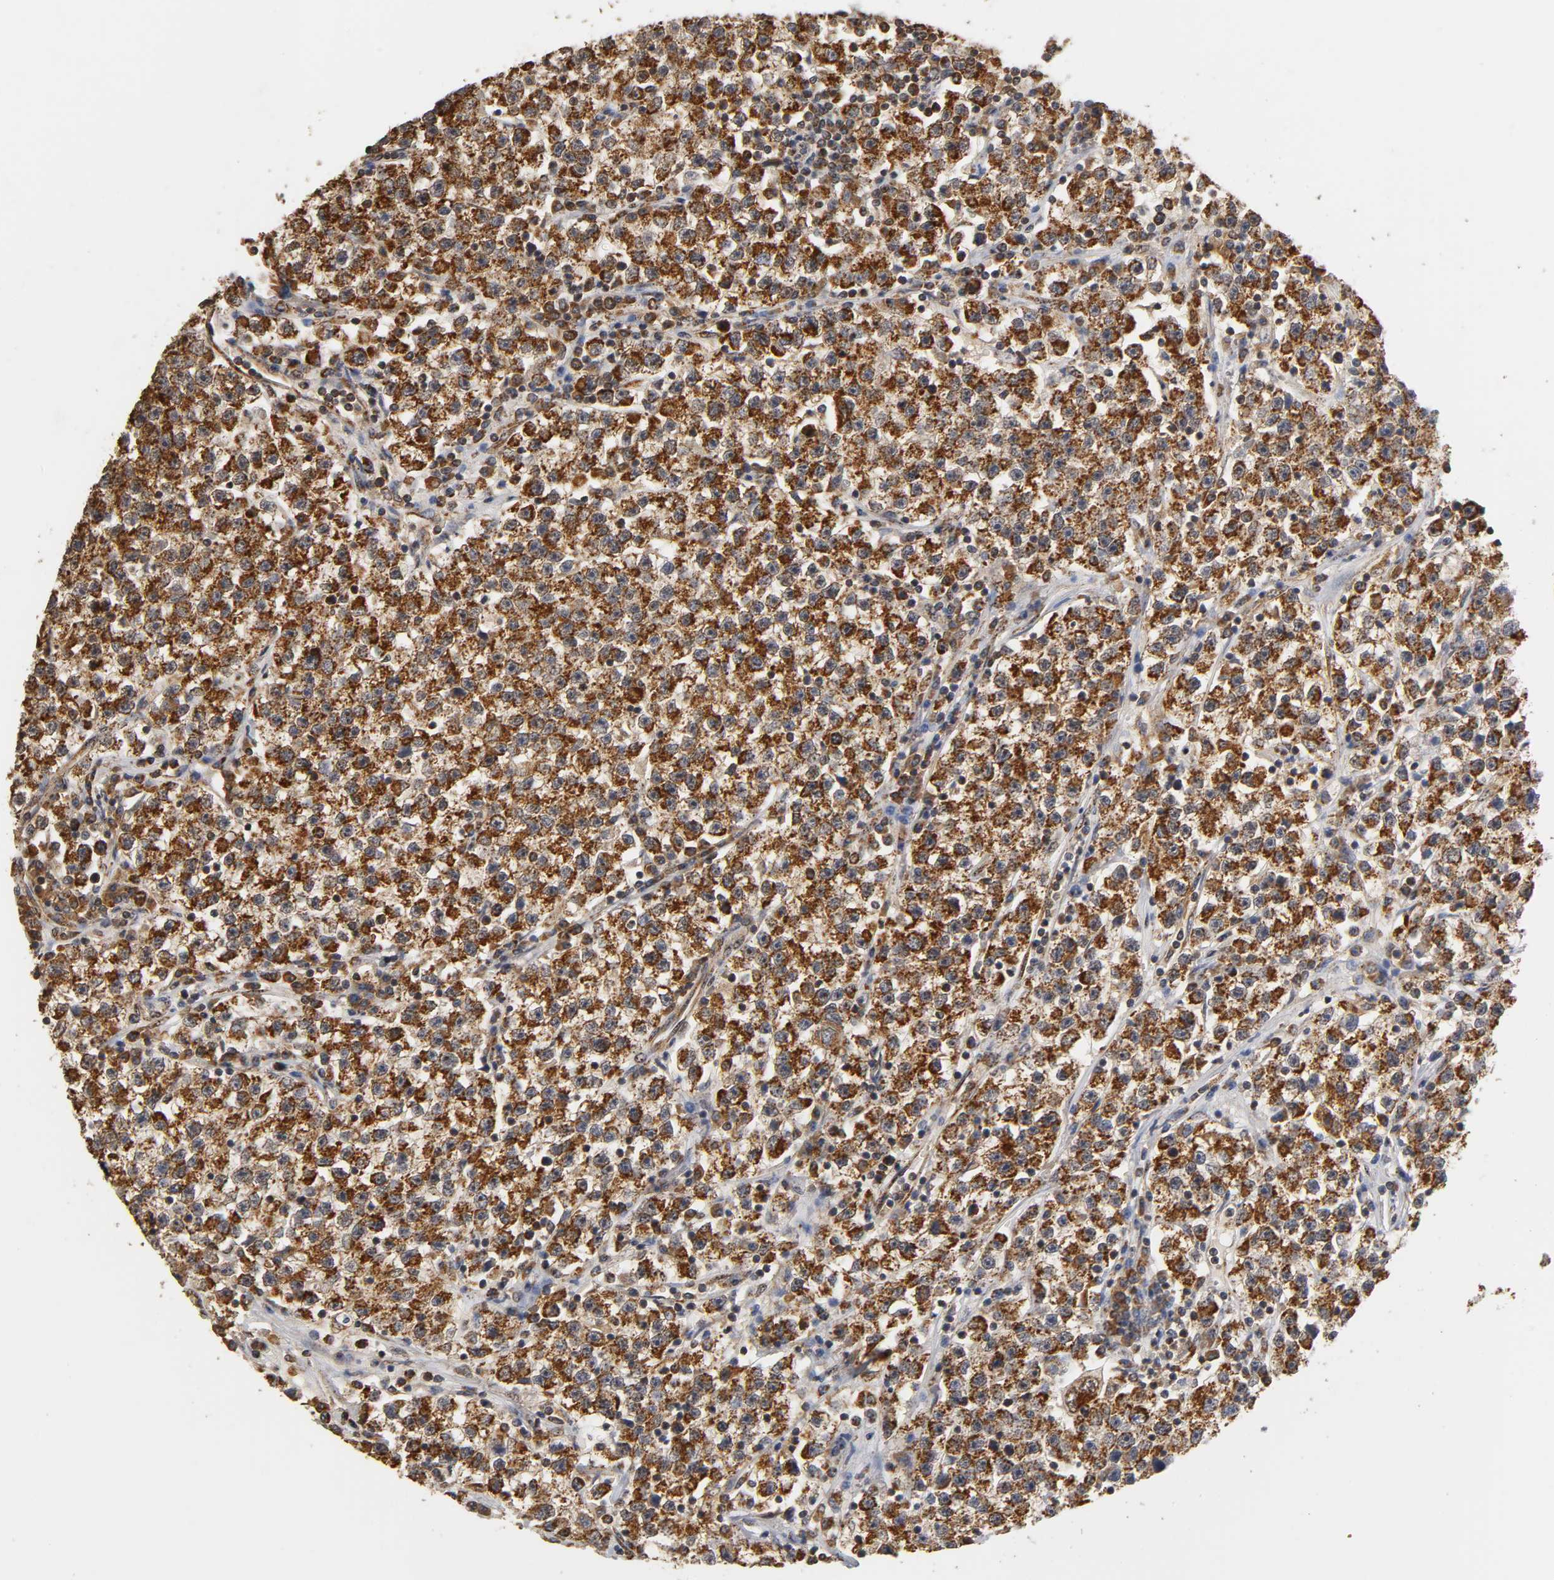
{"staining": {"intensity": "strong", "quantity": ">75%", "location": "cytoplasmic/membranous"}, "tissue": "testis cancer", "cell_type": "Tumor cells", "image_type": "cancer", "snomed": [{"axis": "morphology", "description": "Seminoma, NOS"}, {"axis": "topography", "description": "Testis"}], "caption": "Tumor cells reveal high levels of strong cytoplasmic/membranous positivity in about >75% of cells in human seminoma (testis). The protein is shown in brown color, while the nuclei are stained blue.", "gene": "PKN1", "patient": {"sex": "male", "age": 22}}